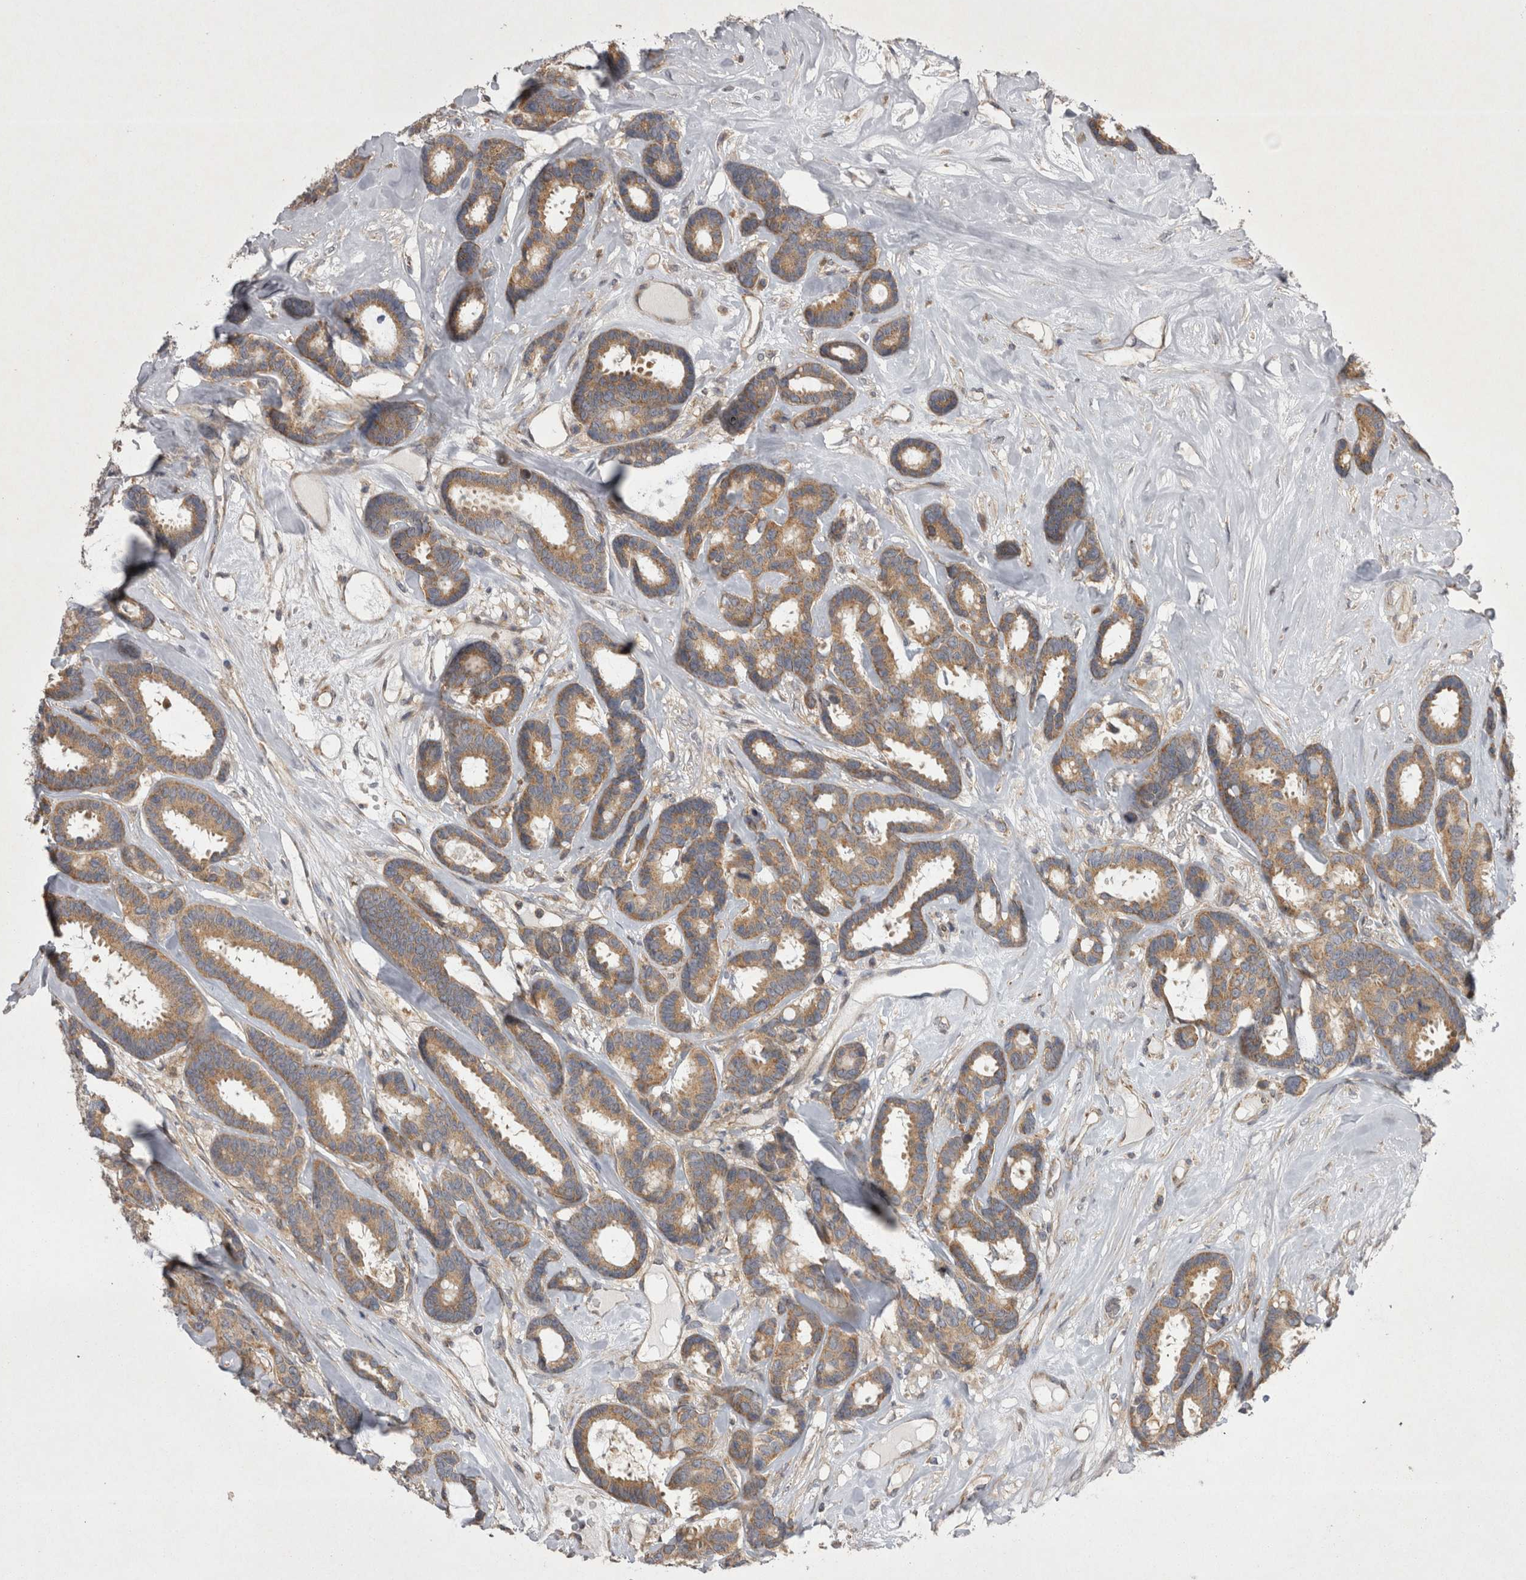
{"staining": {"intensity": "moderate", "quantity": ">75%", "location": "cytoplasmic/membranous"}, "tissue": "breast cancer", "cell_type": "Tumor cells", "image_type": "cancer", "snomed": [{"axis": "morphology", "description": "Duct carcinoma"}, {"axis": "topography", "description": "Breast"}], "caption": "This is an image of immunohistochemistry (IHC) staining of breast cancer (intraductal carcinoma), which shows moderate expression in the cytoplasmic/membranous of tumor cells.", "gene": "TSPOAP1", "patient": {"sex": "female", "age": 87}}